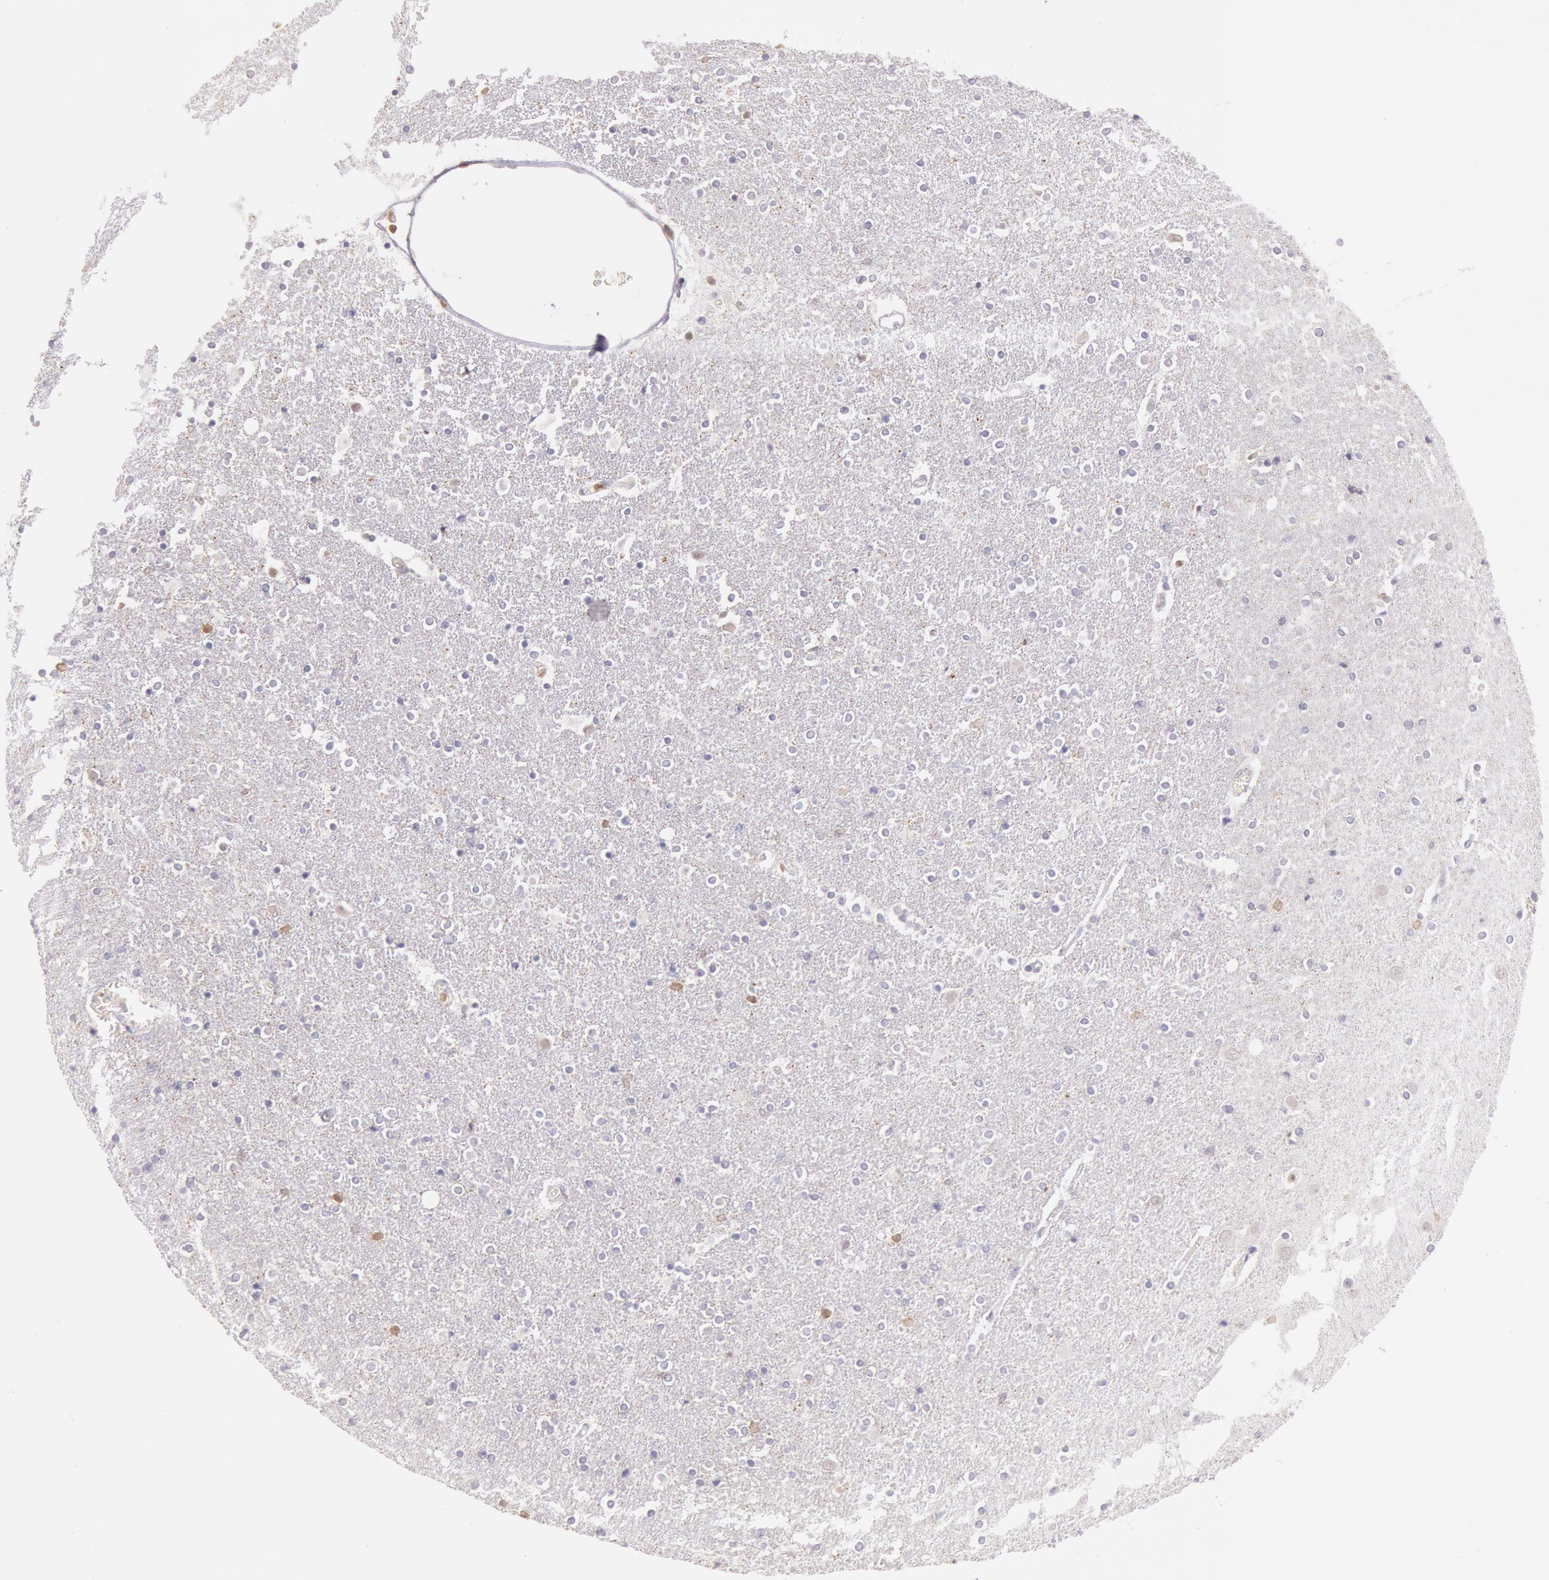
{"staining": {"intensity": "moderate", "quantity": "<25%", "location": "nuclear"}, "tissue": "caudate", "cell_type": "Glial cells", "image_type": "normal", "snomed": [{"axis": "morphology", "description": "Normal tissue, NOS"}, {"axis": "topography", "description": "Lateral ventricle wall"}], "caption": "Glial cells show low levels of moderate nuclear positivity in approximately <25% of cells in unremarkable caudate.", "gene": "HIF1A", "patient": {"sex": "female", "age": 54}}